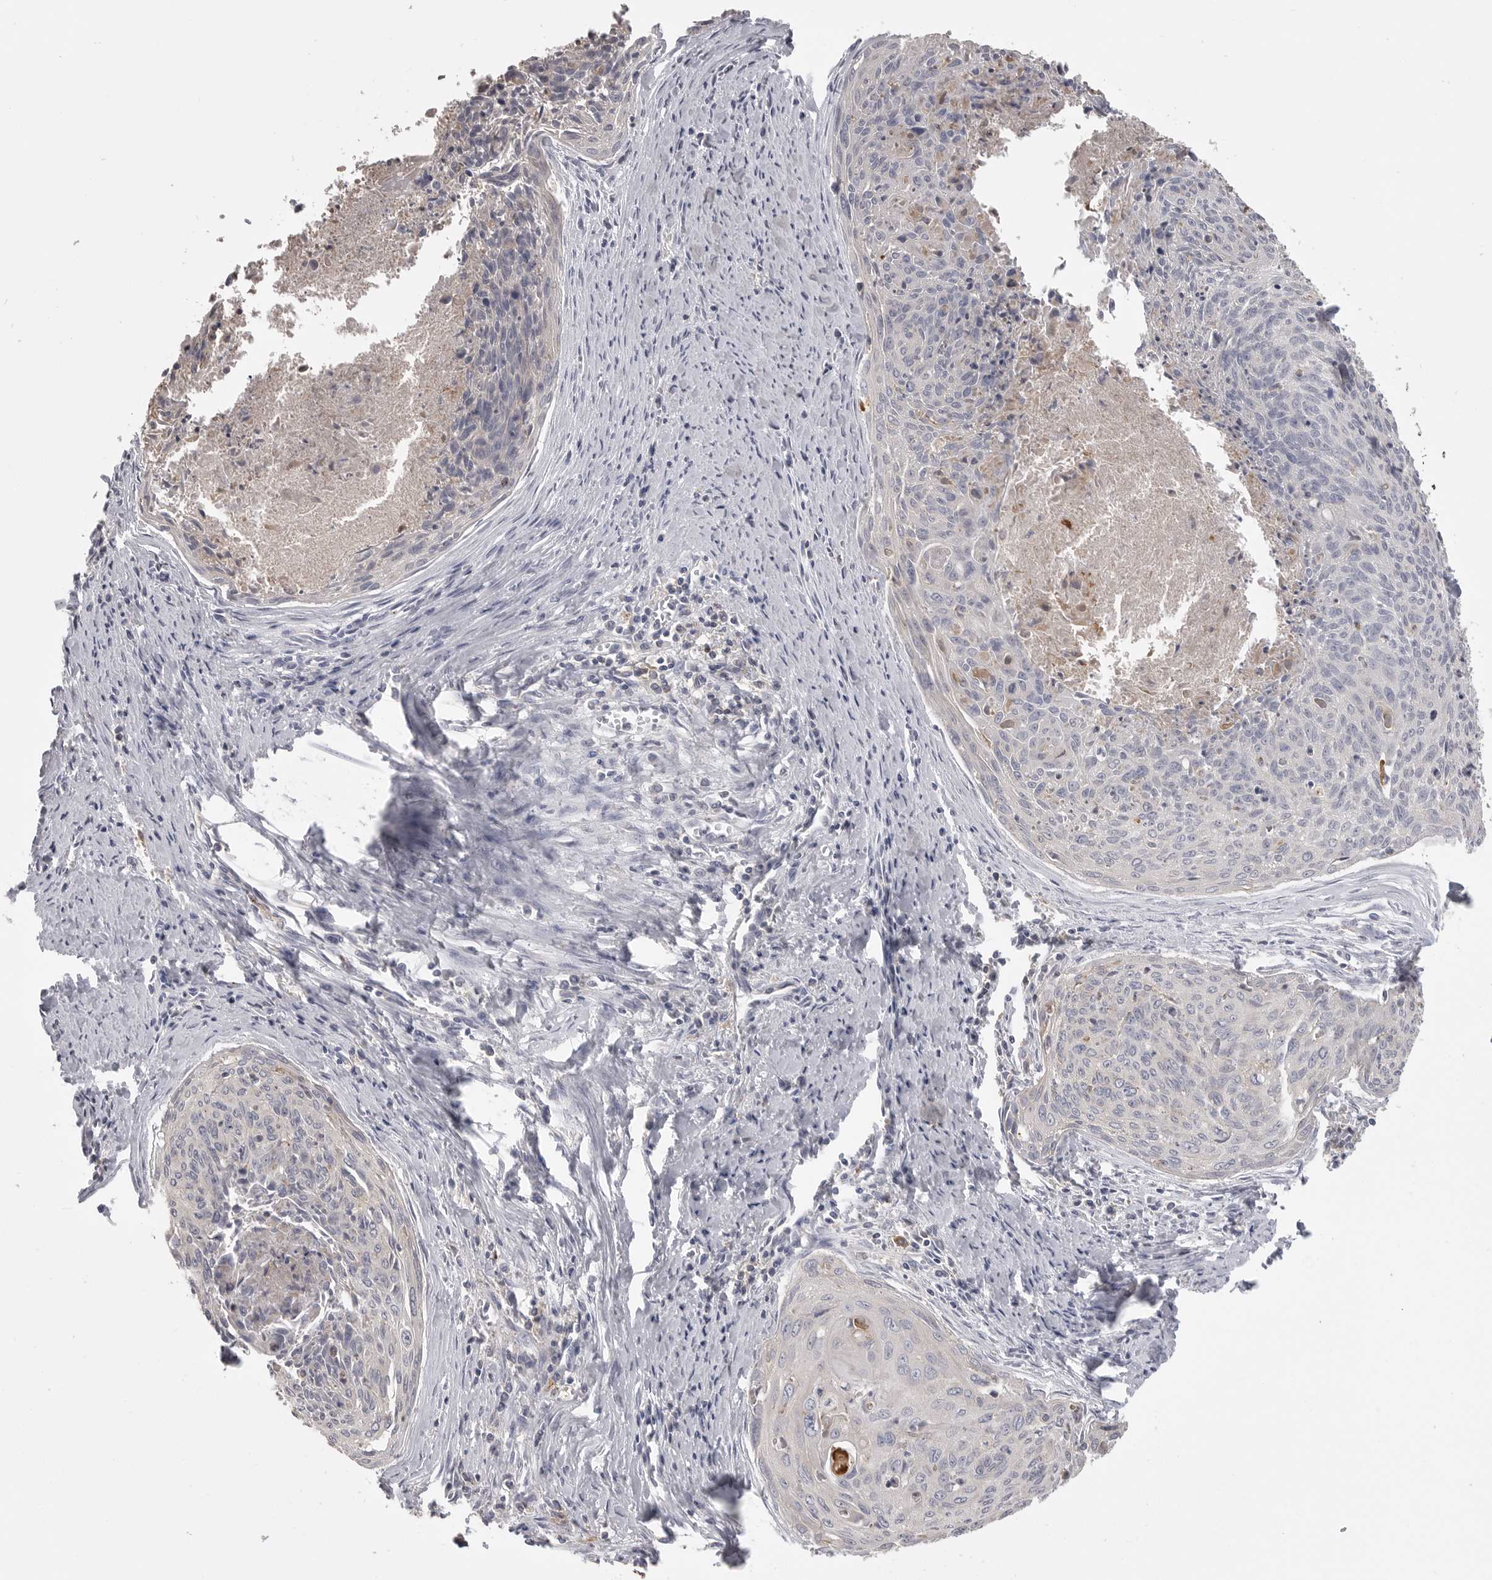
{"staining": {"intensity": "negative", "quantity": "none", "location": "none"}, "tissue": "cervical cancer", "cell_type": "Tumor cells", "image_type": "cancer", "snomed": [{"axis": "morphology", "description": "Squamous cell carcinoma, NOS"}, {"axis": "topography", "description": "Cervix"}], "caption": "A histopathology image of human cervical cancer (squamous cell carcinoma) is negative for staining in tumor cells. Brightfield microscopy of immunohistochemistry stained with DAB (brown) and hematoxylin (blue), captured at high magnification.", "gene": "CMTM6", "patient": {"sex": "female", "age": 55}}